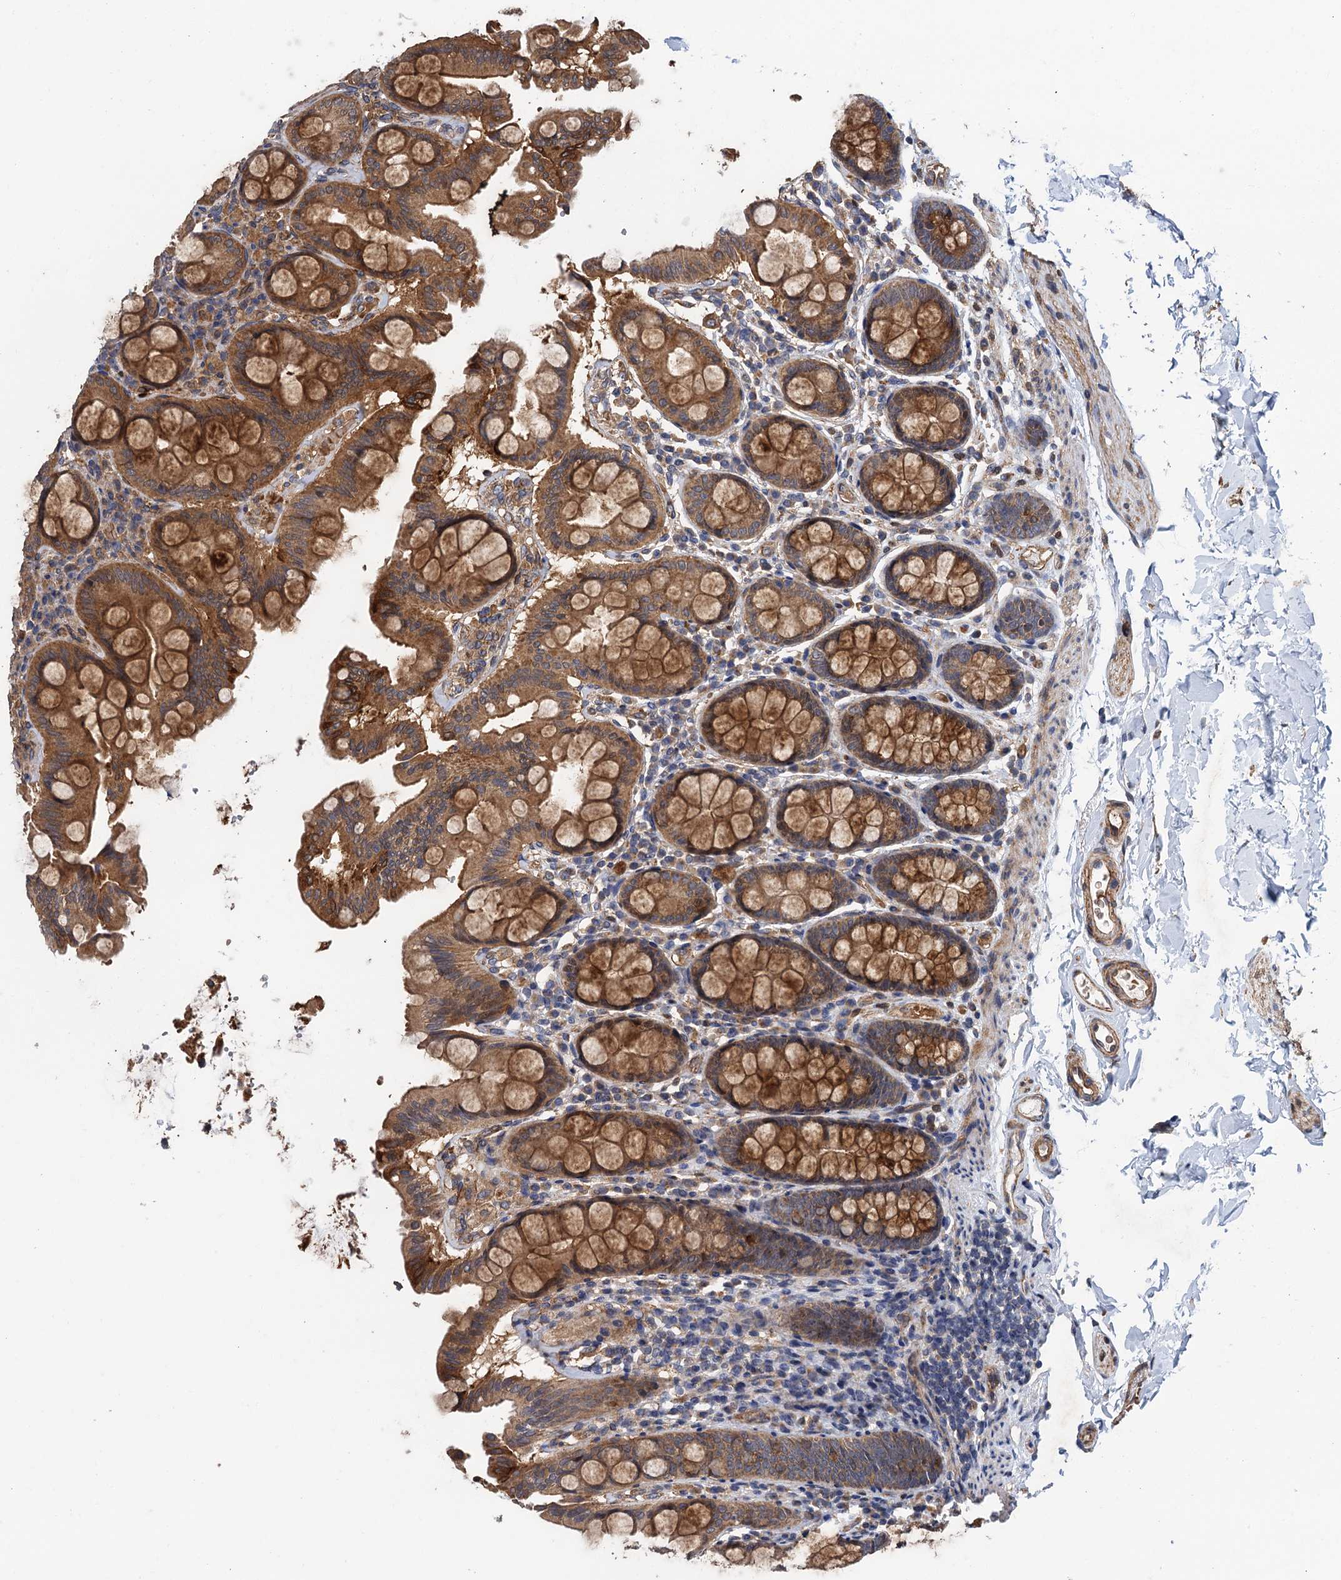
{"staining": {"intensity": "moderate", "quantity": "25%-75%", "location": "cytoplasmic/membranous"}, "tissue": "colon", "cell_type": "Endothelial cells", "image_type": "normal", "snomed": [{"axis": "morphology", "description": "Normal tissue, NOS"}, {"axis": "topography", "description": "Colon"}, {"axis": "topography", "description": "Peripheral nerve tissue"}], "caption": "Endothelial cells show medium levels of moderate cytoplasmic/membranous expression in approximately 25%-75% of cells in benign human colon. (brown staining indicates protein expression, while blue staining denotes nuclei).", "gene": "RSAD2", "patient": {"sex": "female", "age": 61}}